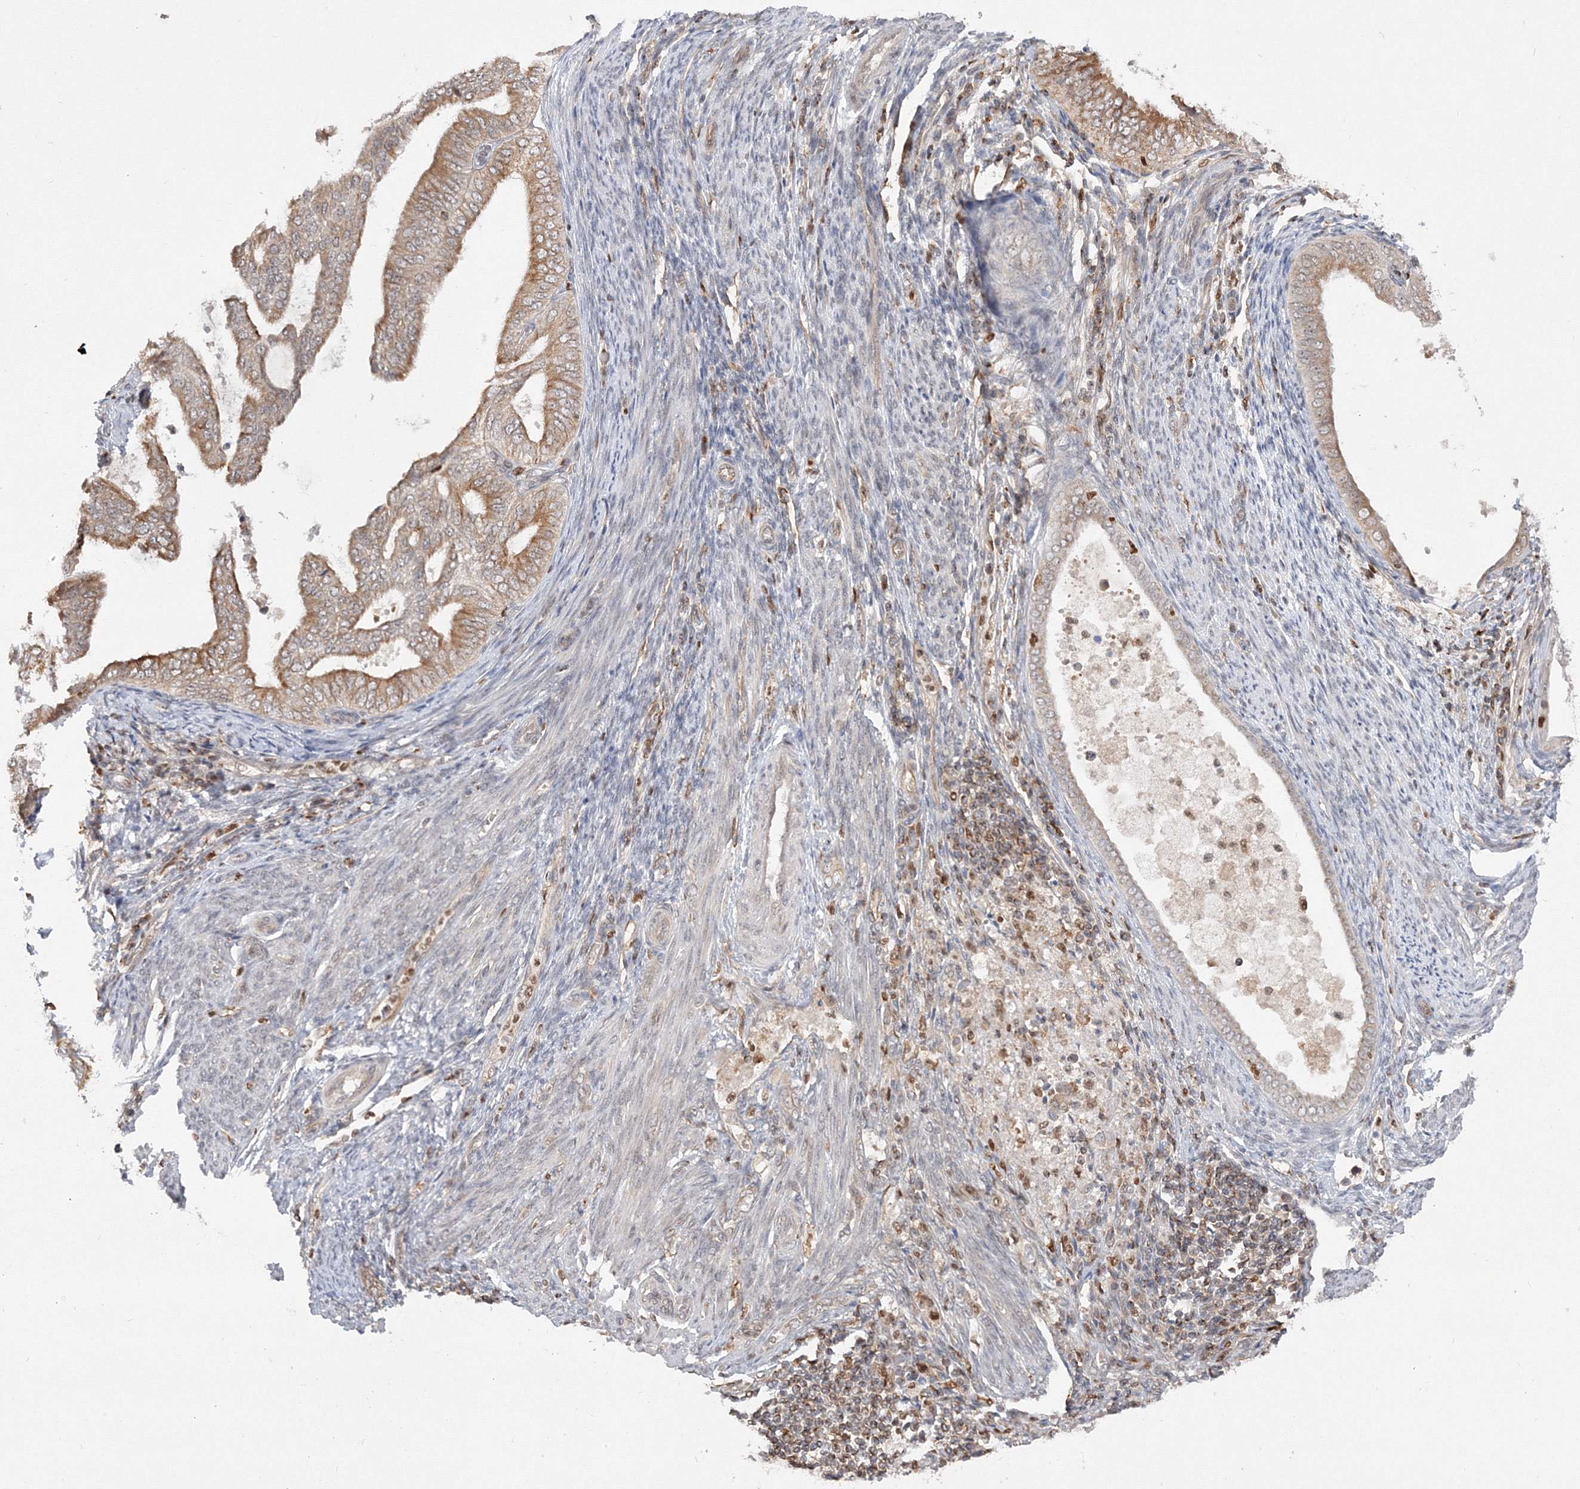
{"staining": {"intensity": "moderate", "quantity": ">75%", "location": "cytoplasmic/membranous"}, "tissue": "endometrial cancer", "cell_type": "Tumor cells", "image_type": "cancer", "snomed": [{"axis": "morphology", "description": "Adenocarcinoma, NOS"}, {"axis": "topography", "description": "Endometrium"}], "caption": "A photomicrograph of endometrial adenocarcinoma stained for a protein shows moderate cytoplasmic/membranous brown staining in tumor cells.", "gene": "TMEM50B", "patient": {"sex": "female", "age": 58}}